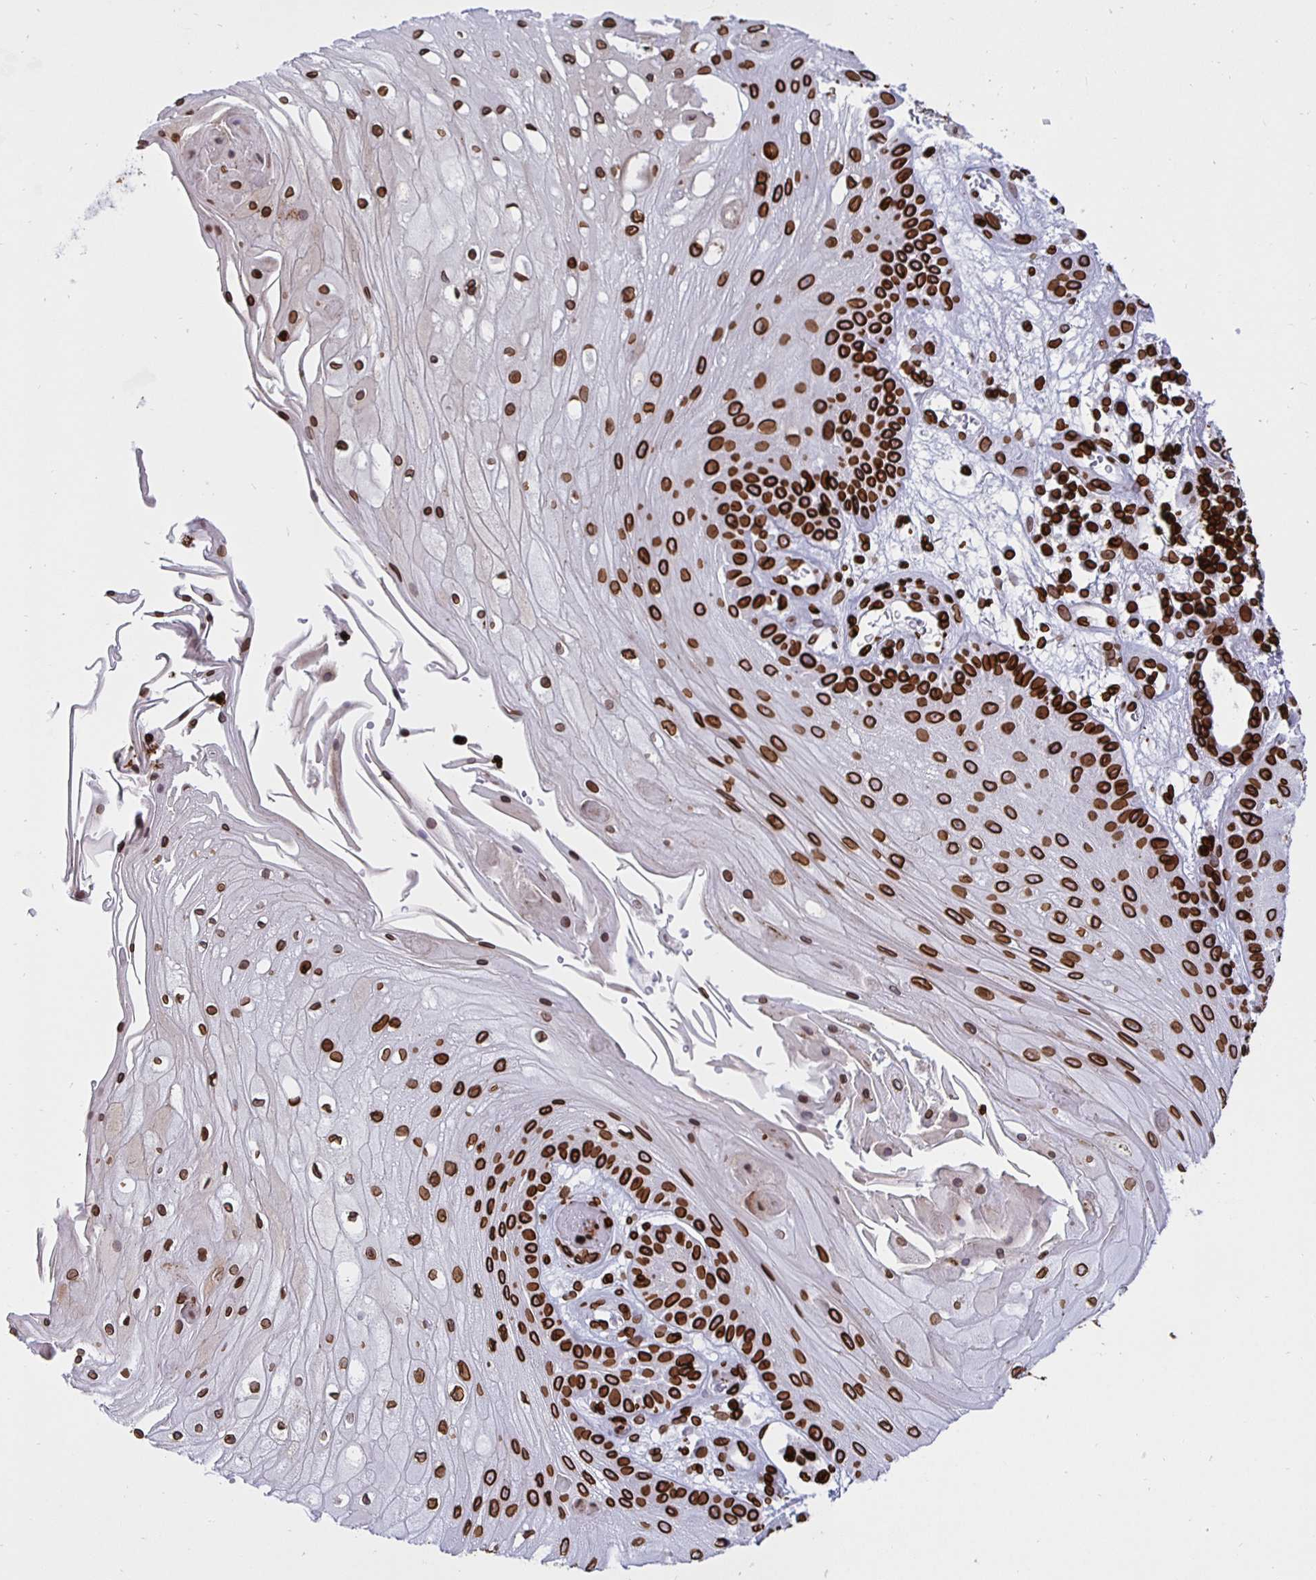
{"staining": {"intensity": "strong", "quantity": ">75%", "location": "cytoplasmic/membranous,nuclear"}, "tissue": "skin cancer", "cell_type": "Tumor cells", "image_type": "cancer", "snomed": [{"axis": "morphology", "description": "Squamous cell carcinoma, NOS"}, {"axis": "topography", "description": "Skin"}], "caption": "Protein expression analysis of human squamous cell carcinoma (skin) reveals strong cytoplasmic/membranous and nuclear positivity in approximately >75% of tumor cells. The protein of interest is shown in brown color, while the nuclei are stained blue.", "gene": "LMNB1", "patient": {"sex": "male", "age": 70}}